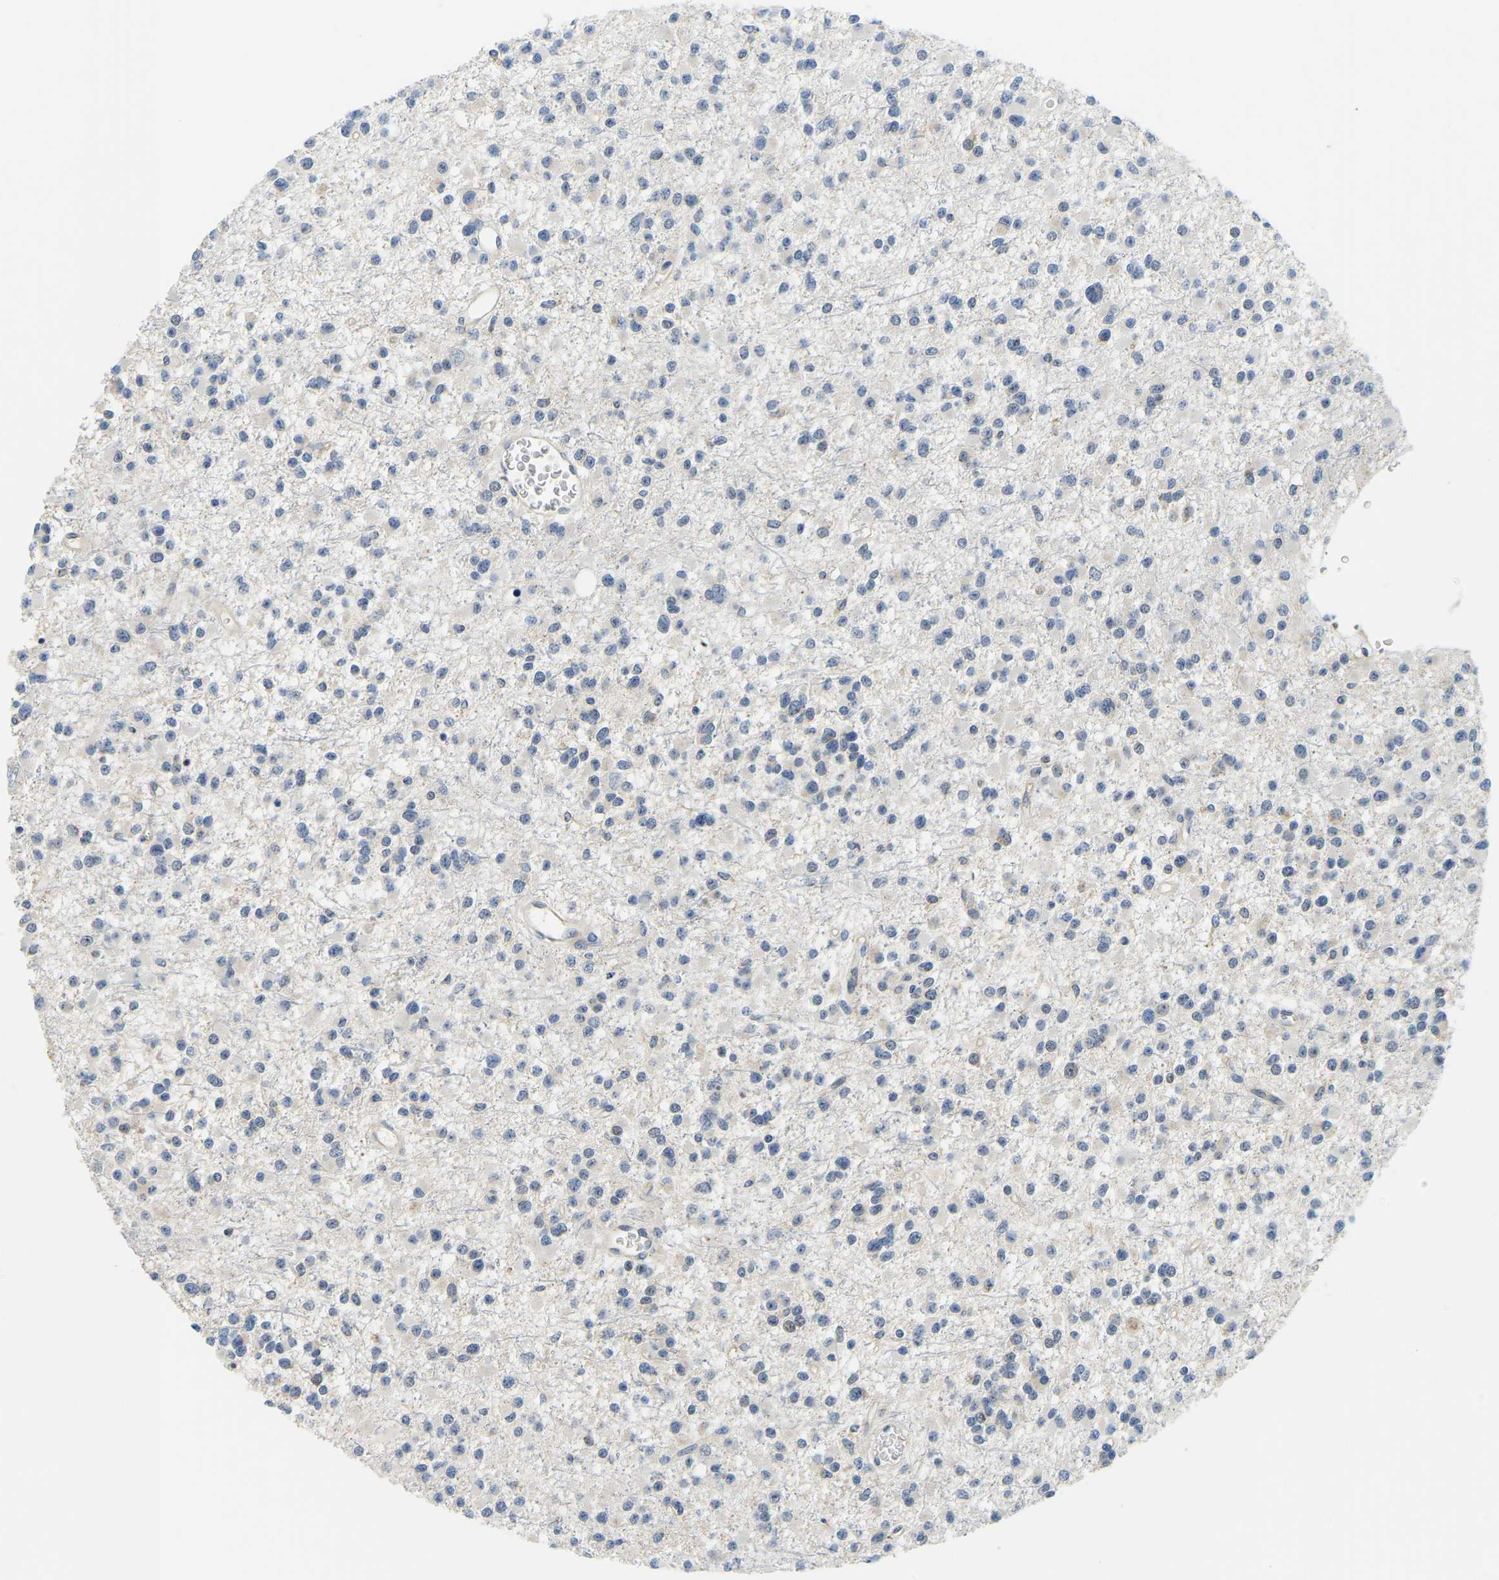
{"staining": {"intensity": "negative", "quantity": "none", "location": "none"}, "tissue": "glioma", "cell_type": "Tumor cells", "image_type": "cancer", "snomed": [{"axis": "morphology", "description": "Glioma, malignant, Low grade"}, {"axis": "topography", "description": "Brain"}], "caption": "The histopathology image shows no staining of tumor cells in glioma.", "gene": "RRP1", "patient": {"sex": "female", "age": 22}}